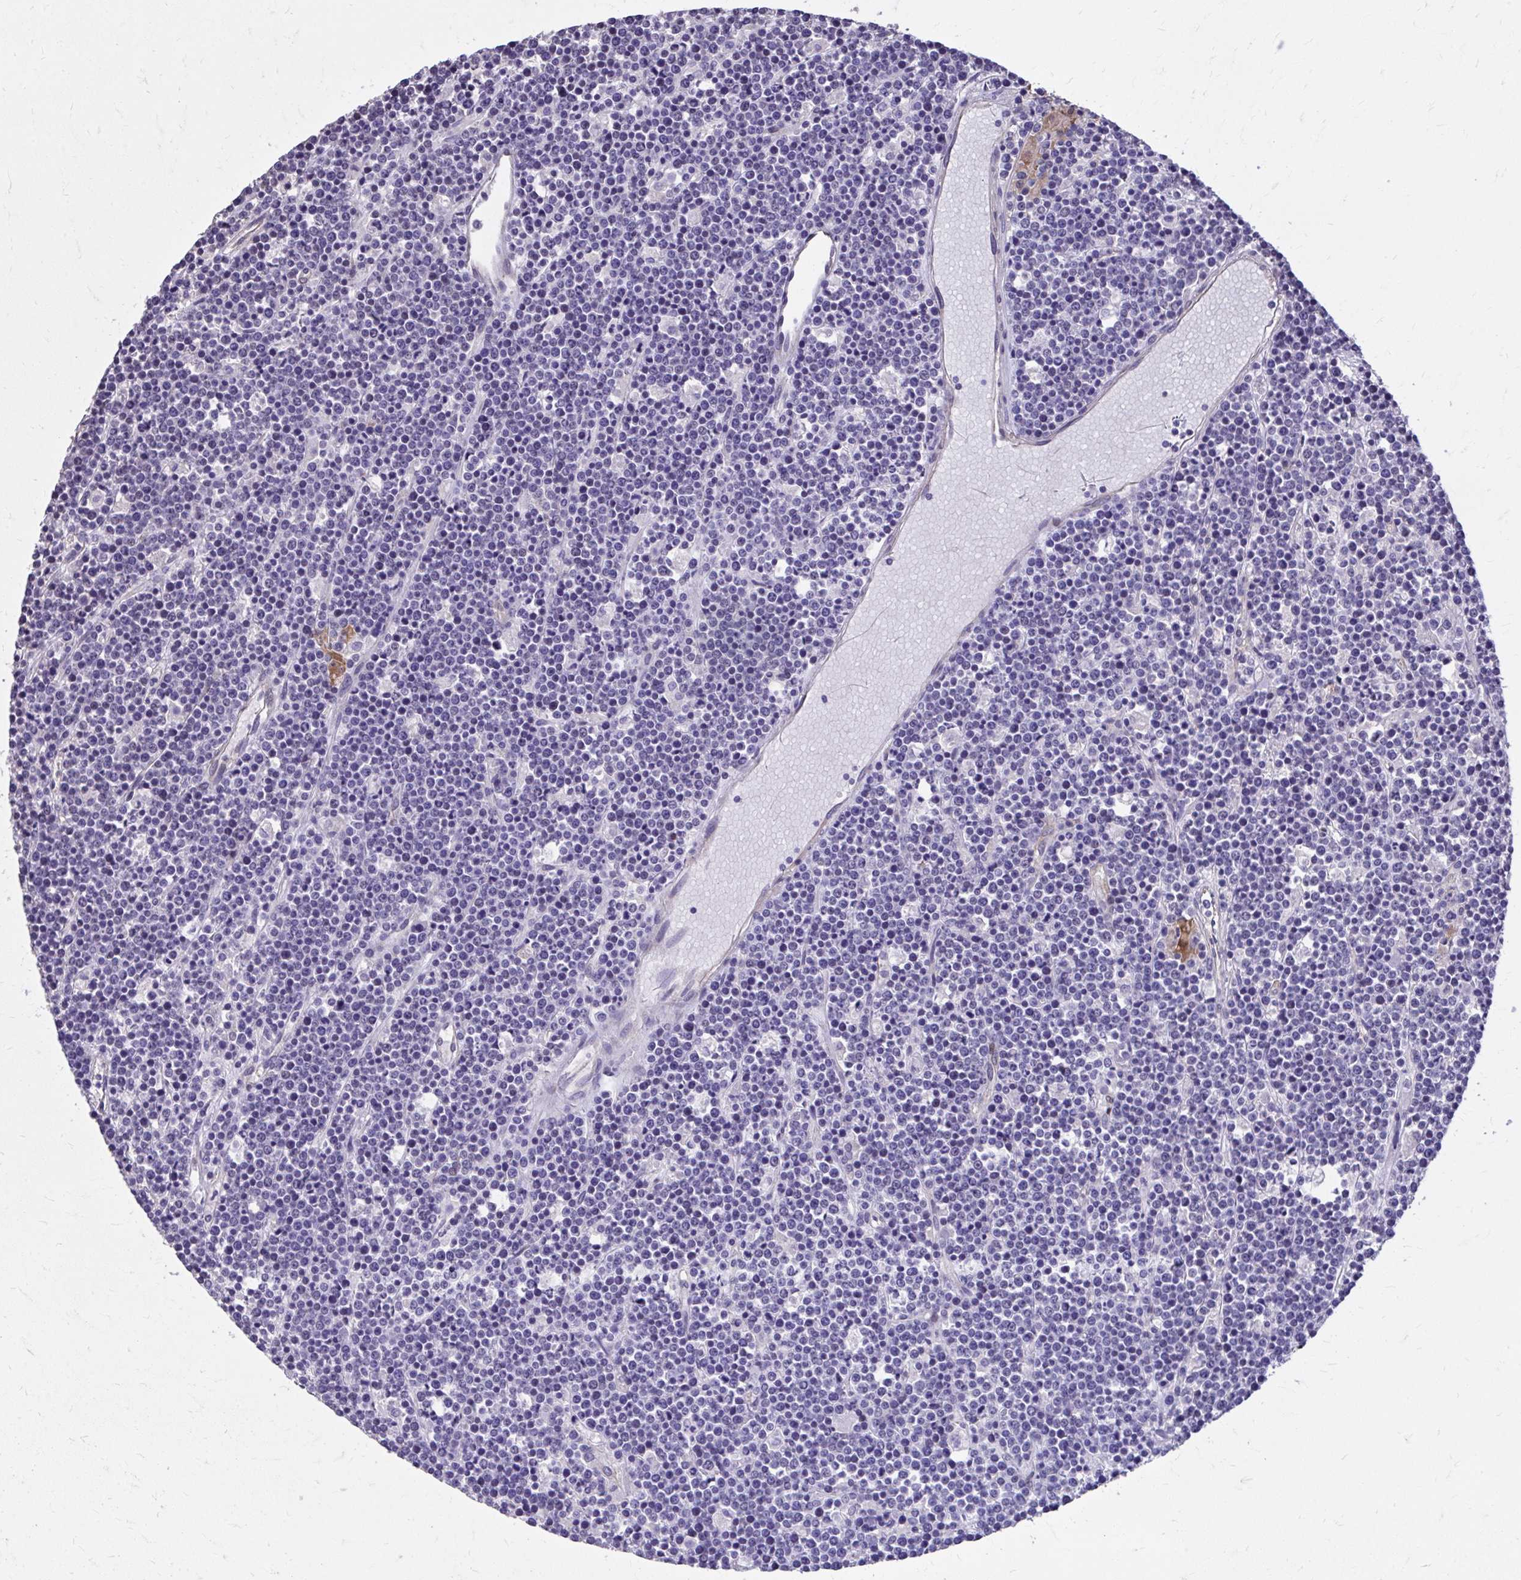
{"staining": {"intensity": "negative", "quantity": "none", "location": "none"}, "tissue": "lymphoma", "cell_type": "Tumor cells", "image_type": "cancer", "snomed": [{"axis": "morphology", "description": "Malignant lymphoma, non-Hodgkin's type, High grade"}, {"axis": "topography", "description": "Ovary"}], "caption": "IHC of lymphoma shows no staining in tumor cells.", "gene": "EPB41L1", "patient": {"sex": "female", "age": 56}}